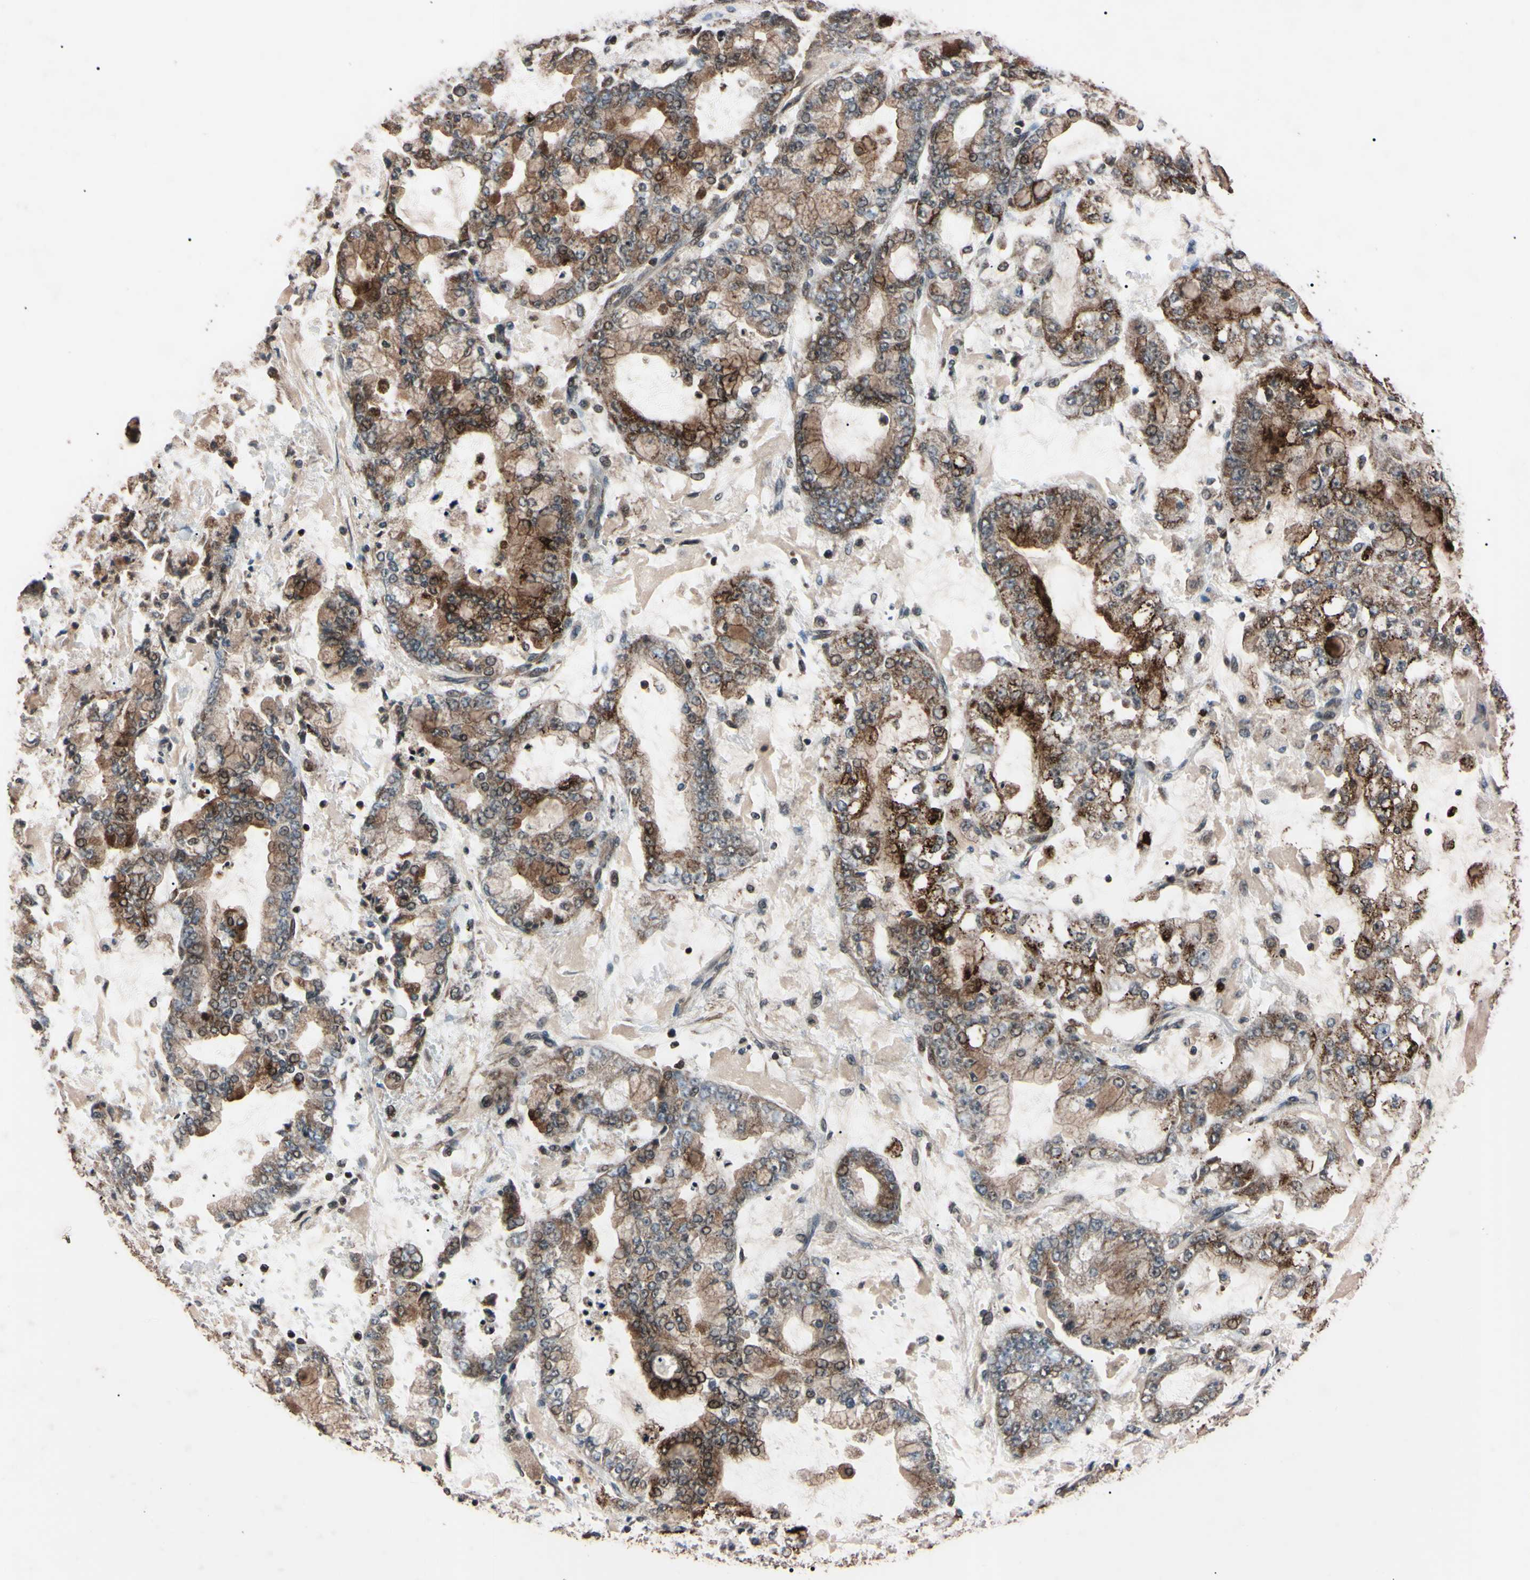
{"staining": {"intensity": "strong", "quantity": "<25%", "location": "cytoplasmic/membranous"}, "tissue": "stomach cancer", "cell_type": "Tumor cells", "image_type": "cancer", "snomed": [{"axis": "morphology", "description": "Adenocarcinoma, NOS"}, {"axis": "topography", "description": "Stomach"}], "caption": "Strong cytoplasmic/membranous positivity for a protein is present in about <25% of tumor cells of stomach cancer using immunohistochemistry (IHC).", "gene": "TNFRSF1A", "patient": {"sex": "male", "age": 76}}